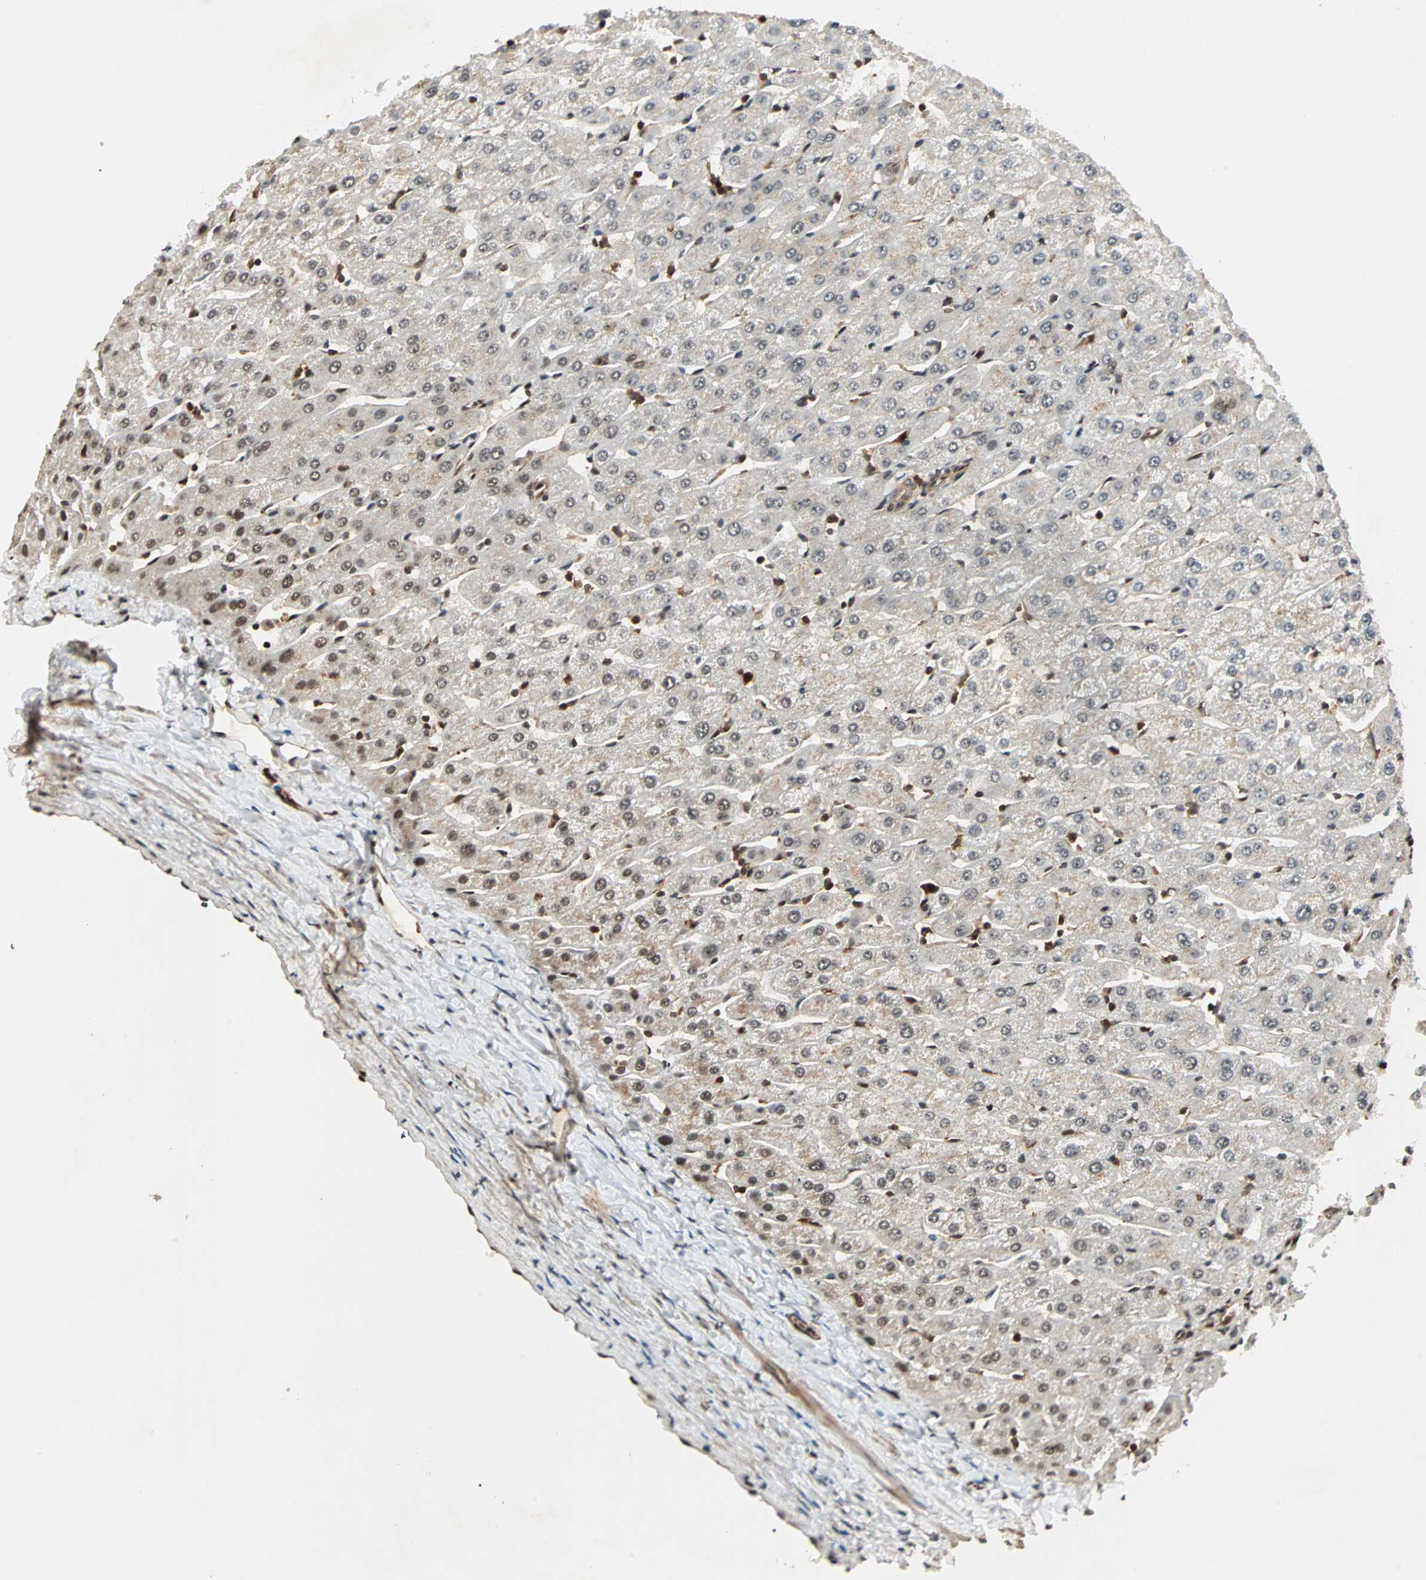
{"staining": {"intensity": "moderate", "quantity": ">75%", "location": "cytoplasmic/membranous"}, "tissue": "liver", "cell_type": "Cholangiocytes", "image_type": "normal", "snomed": [{"axis": "morphology", "description": "Normal tissue, NOS"}, {"axis": "morphology", "description": "Fibrosis, NOS"}, {"axis": "topography", "description": "Liver"}], "caption": "Immunohistochemical staining of normal liver reveals >75% levels of moderate cytoplasmic/membranous protein expression in approximately >75% of cholangiocytes. The protein is stained brown, and the nuclei are stained in blue (DAB (3,3'-diaminobenzidine) IHC with brightfield microscopy, high magnification).", "gene": "ZBED9", "patient": {"sex": "female", "age": 29}}